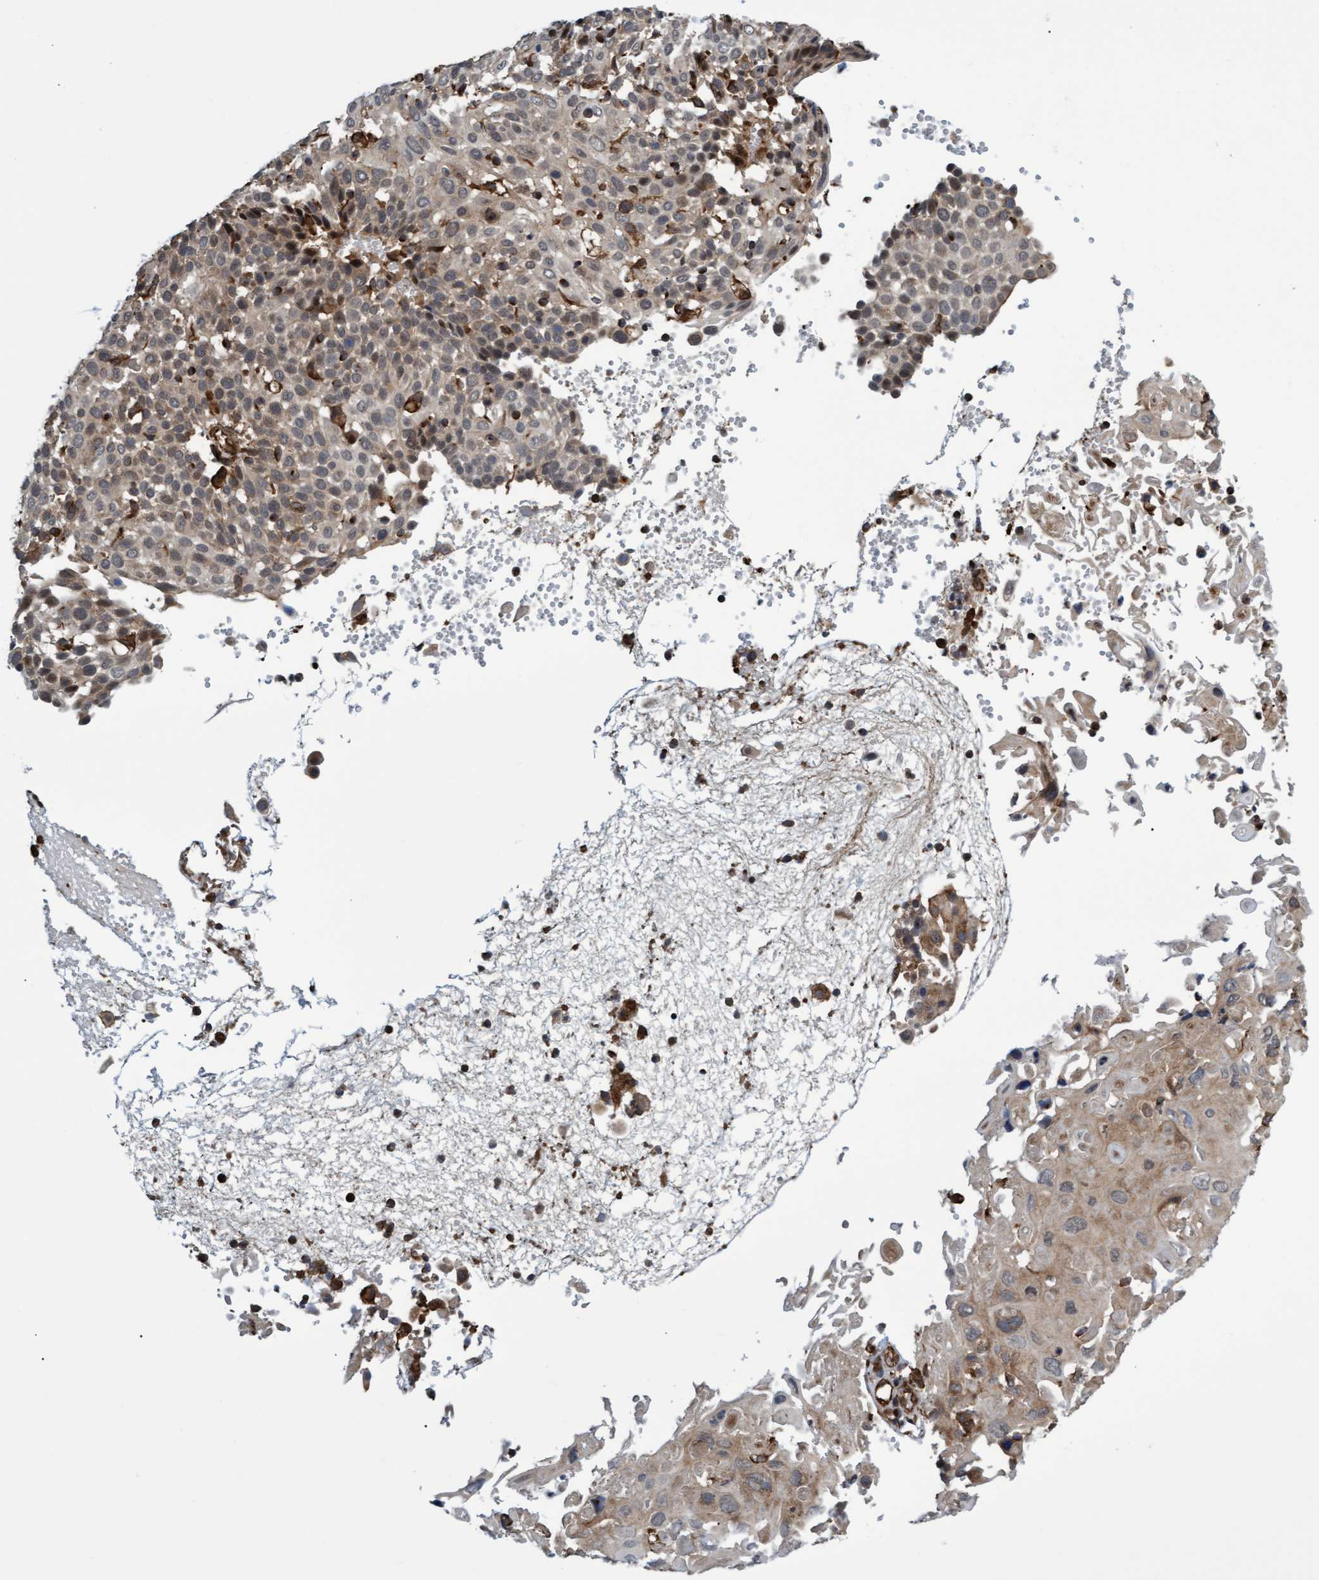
{"staining": {"intensity": "weak", "quantity": ">75%", "location": "cytoplasmic/membranous"}, "tissue": "cervical cancer", "cell_type": "Tumor cells", "image_type": "cancer", "snomed": [{"axis": "morphology", "description": "Squamous cell carcinoma, NOS"}, {"axis": "topography", "description": "Cervix"}], "caption": "Immunohistochemical staining of human cervical cancer exhibits low levels of weak cytoplasmic/membranous staining in about >75% of tumor cells.", "gene": "TNFRSF10B", "patient": {"sex": "female", "age": 74}}